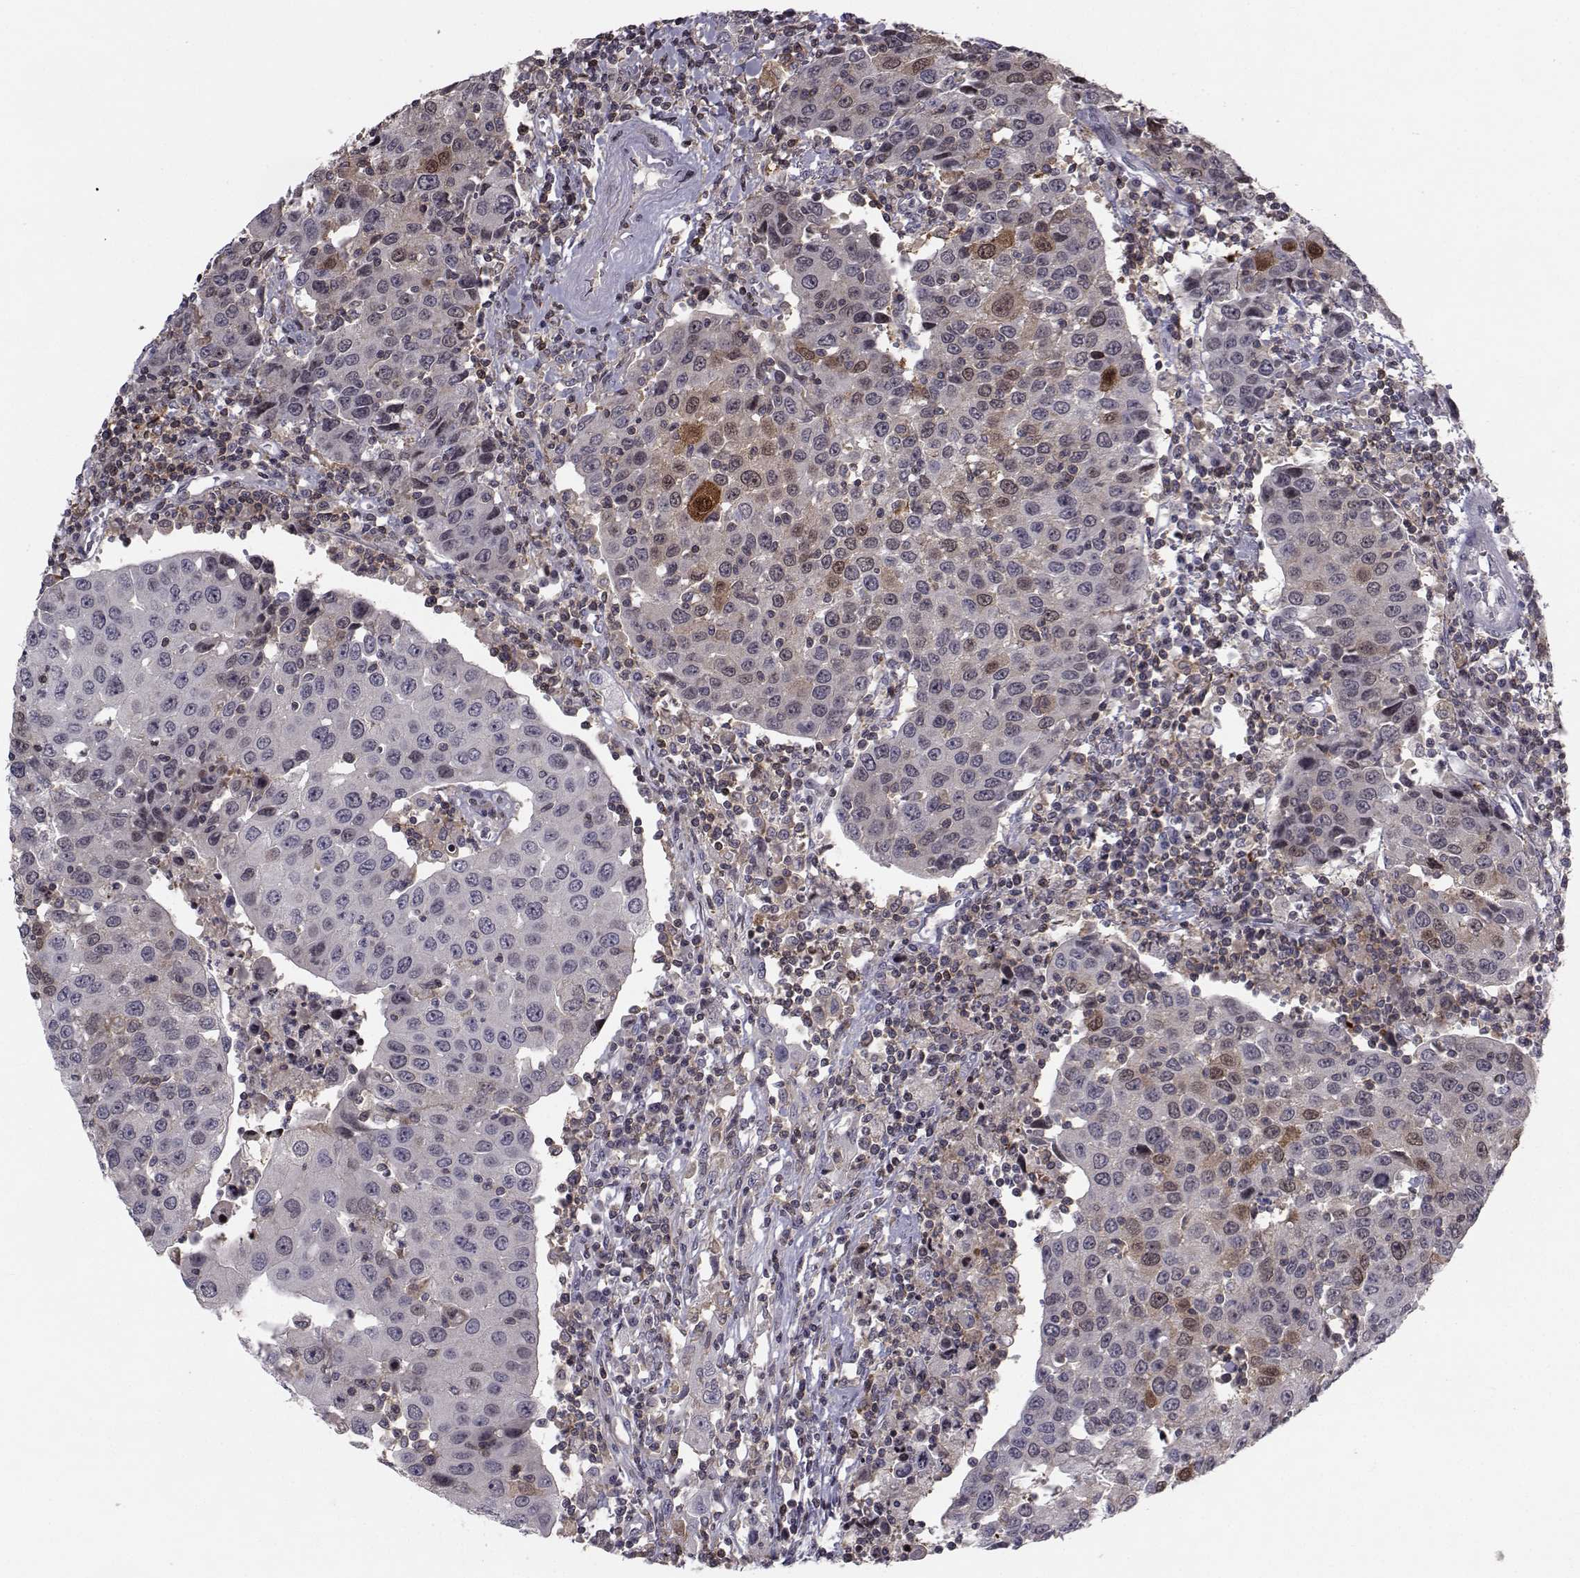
{"staining": {"intensity": "moderate", "quantity": "<25%", "location": "cytoplasmic/membranous"}, "tissue": "urothelial cancer", "cell_type": "Tumor cells", "image_type": "cancer", "snomed": [{"axis": "morphology", "description": "Urothelial carcinoma, High grade"}, {"axis": "topography", "description": "Urinary bladder"}], "caption": "High-grade urothelial carcinoma tissue reveals moderate cytoplasmic/membranous expression in about <25% of tumor cells The staining was performed using DAB, with brown indicating positive protein expression. Nuclei are stained blue with hematoxylin.", "gene": "PCP4L1", "patient": {"sex": "female", "age": 85}}